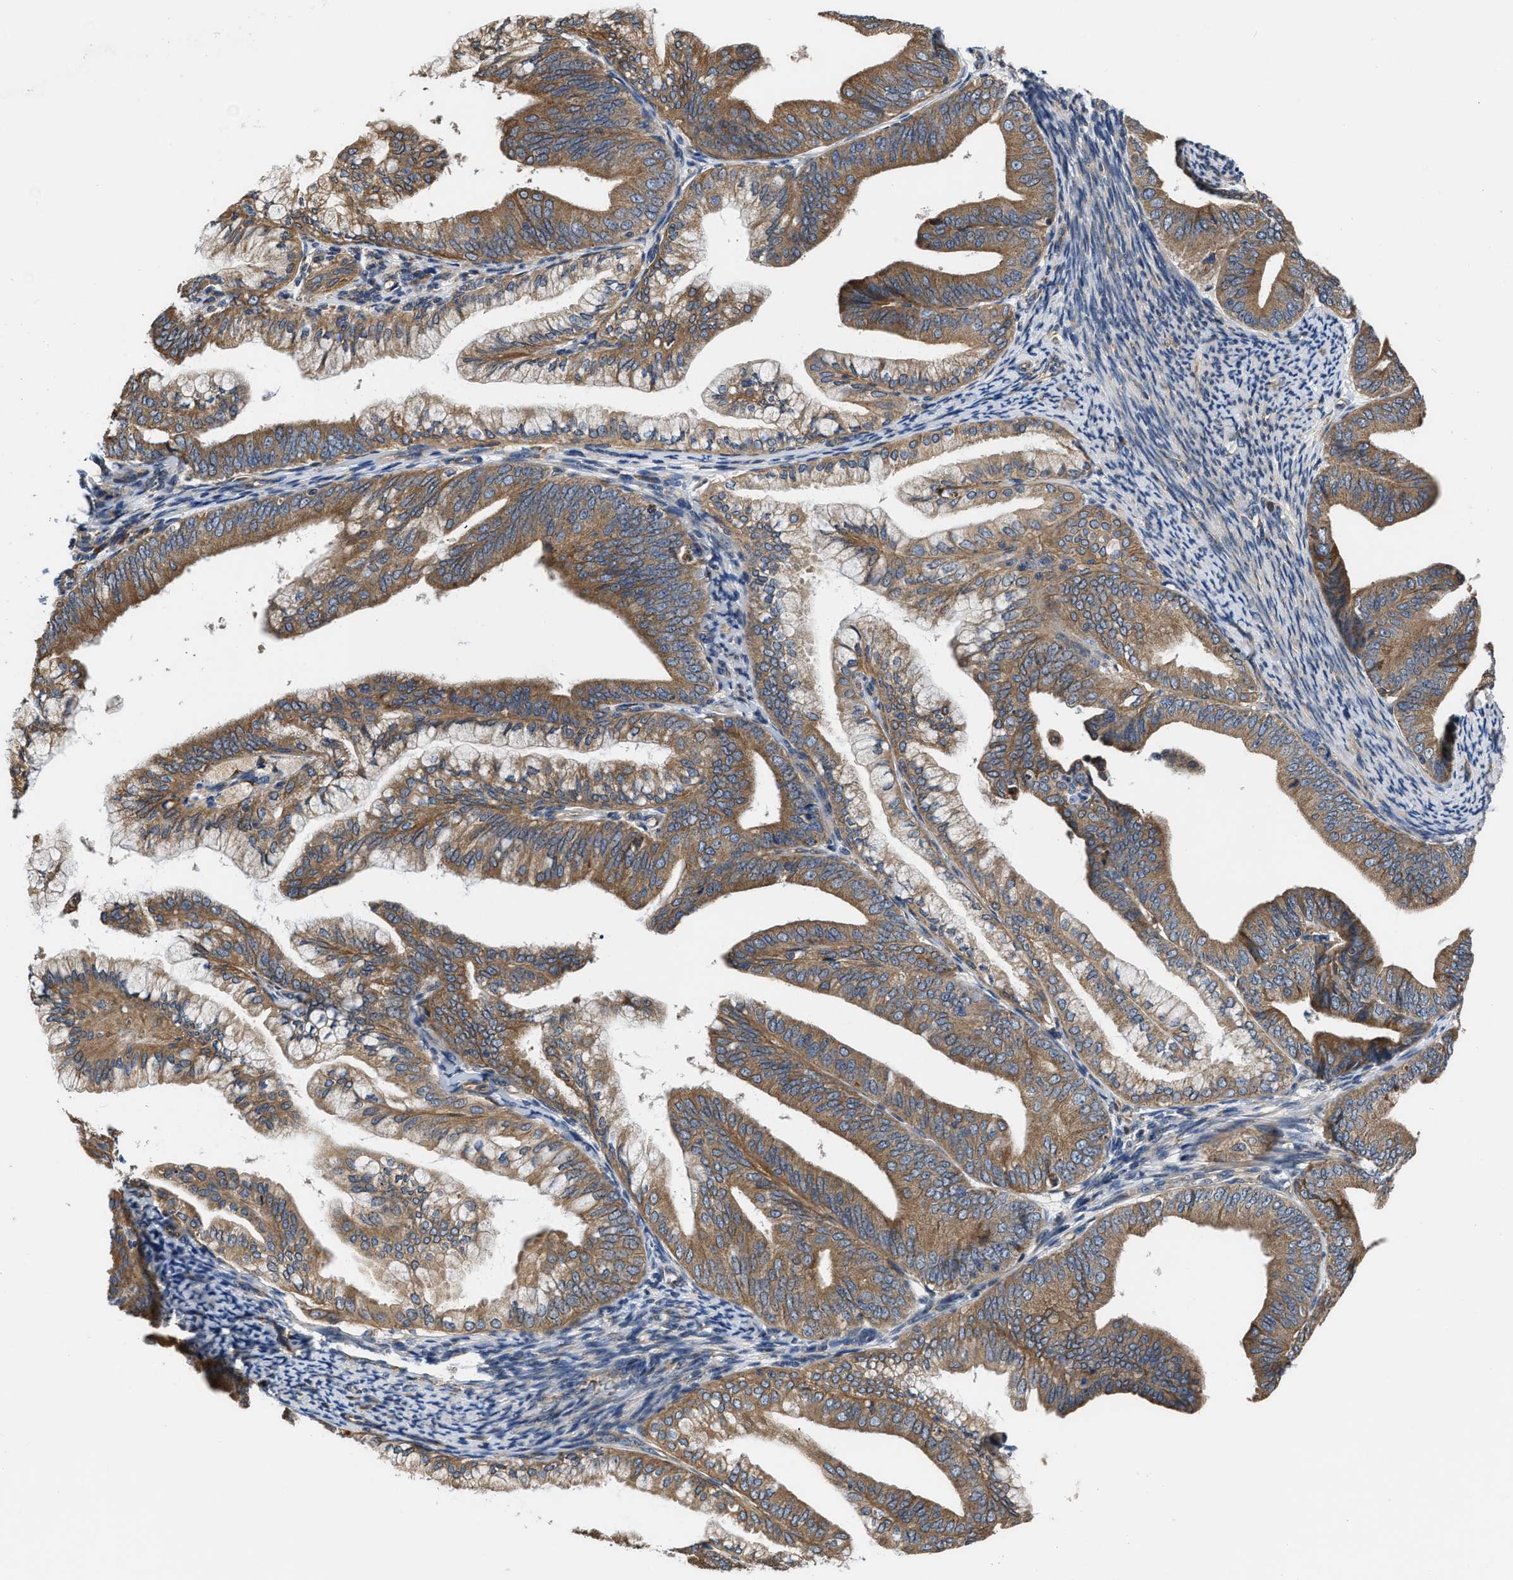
{"staining": {"intensity": "moderate", "quantity": ">75%", "location": "cytoplasmic/membranous"}, "tissue": "endometrial cancer", "cell_type": "Tumor cells", "image_type": "cancer", "snomed": [{"axis": "morphology", "description": "Adenocarcinoma, NOS"}, {"axis": "topography", "description": "Endometrium"}], "caption": "Endometrial cancer (adenocarcinoma) stained with DAB IHC shows medium levels of moderate cytoplasmic/membranous staining in approximately >75% of tumor cells. The protein of interest is stained brown, and the nuclei are stained in blue (DAB IHC with brightfield microscopy, high magnification).", "gene": "CEP128", "patient": {"sex": "female", "age": 63}}